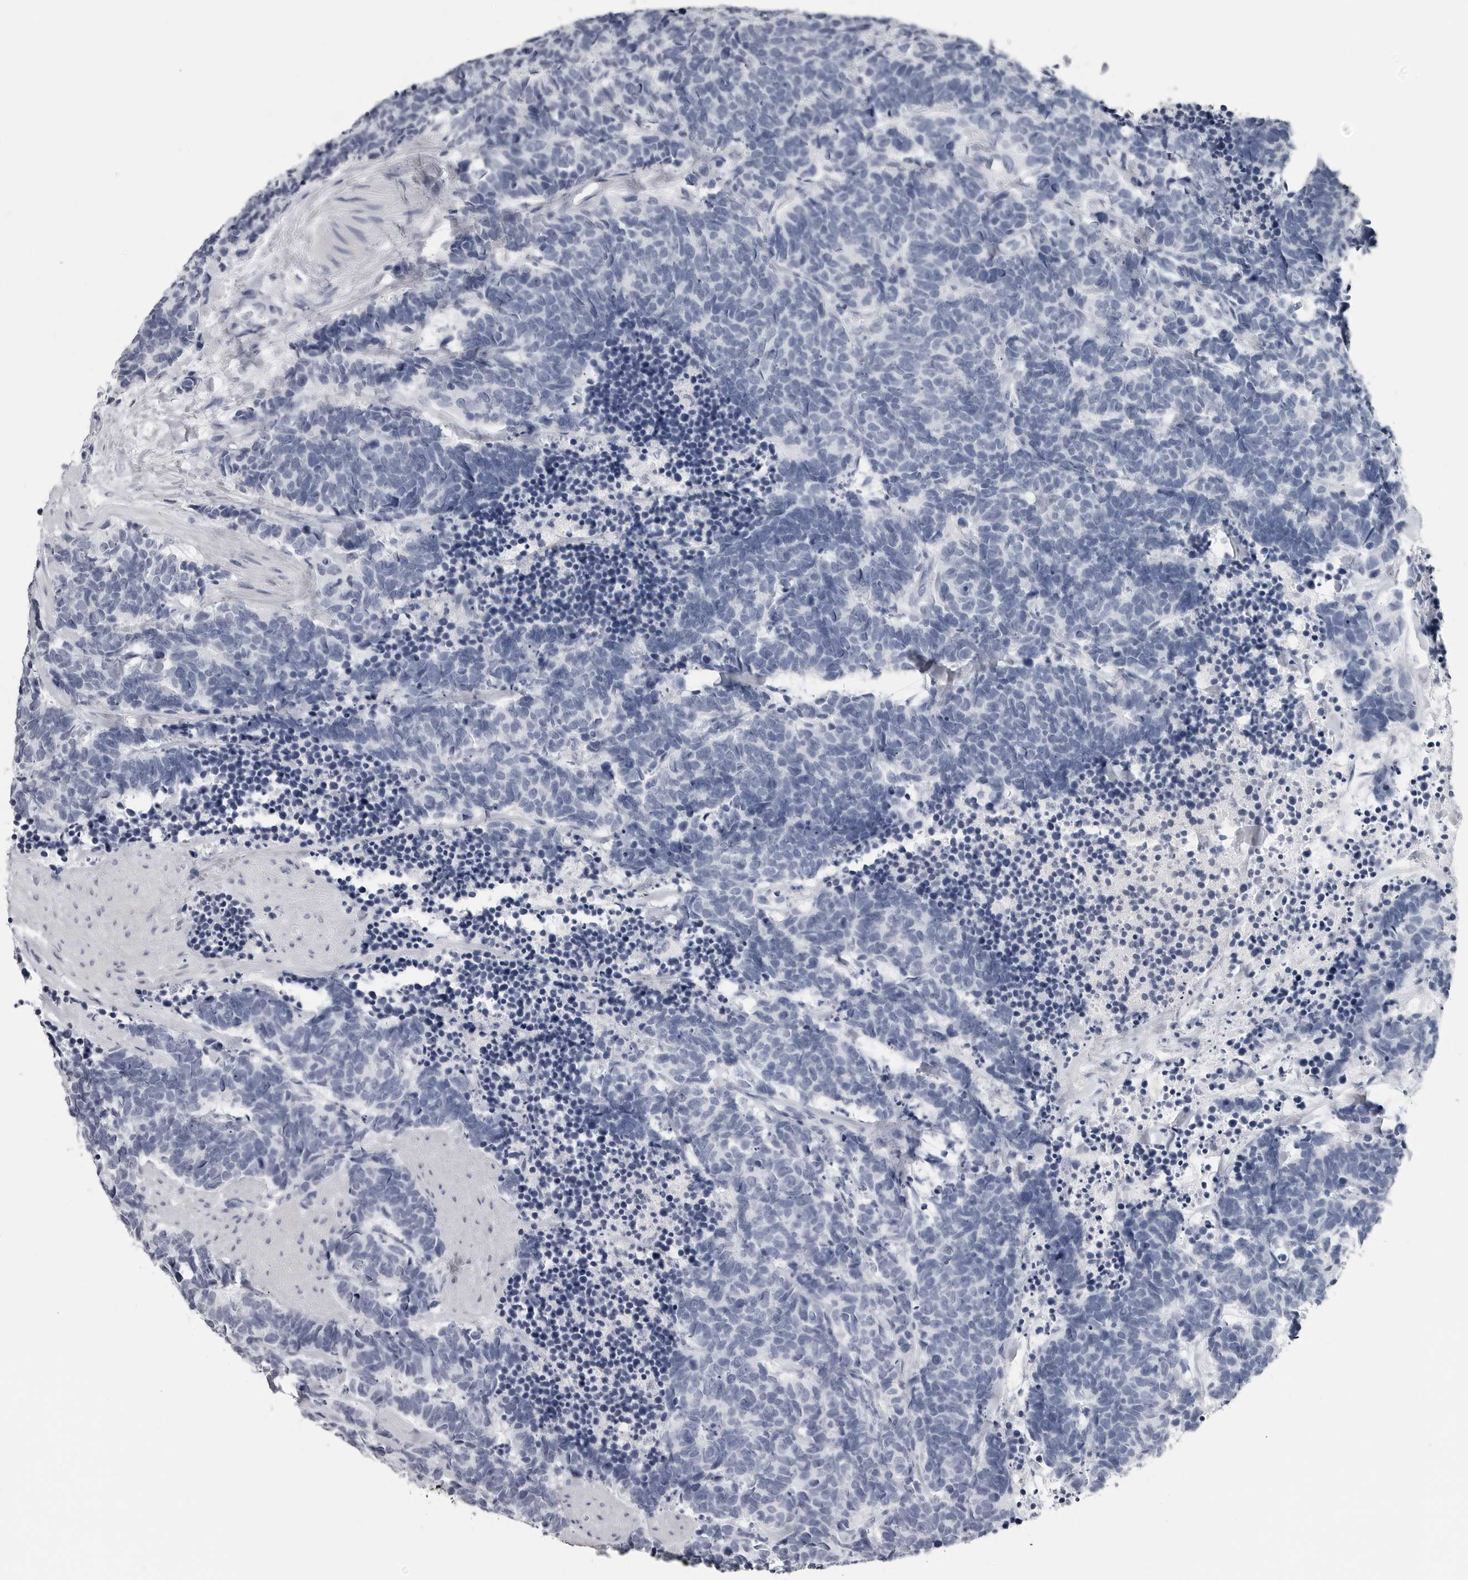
{"staining": {"intensity": "negative", "quantity": "none", "location": "none"}, "tissue": "carcinoid", "cell_type": "Tumor cells", "image_type": "cancer", "snomed": [{"axis": "morphology", "description": "Carcinoma, NOS"}, {"axis": "morphology", "description": "Carcinoid, malignant, NOS"}, {"axis": "topography", "description": "Urinary bladder"}], "caption": "Tumor cells show no significant expression in carcinoid (malignant).", "gene": "AMPD1", "patient": {"sex": "male", "age": 57}}